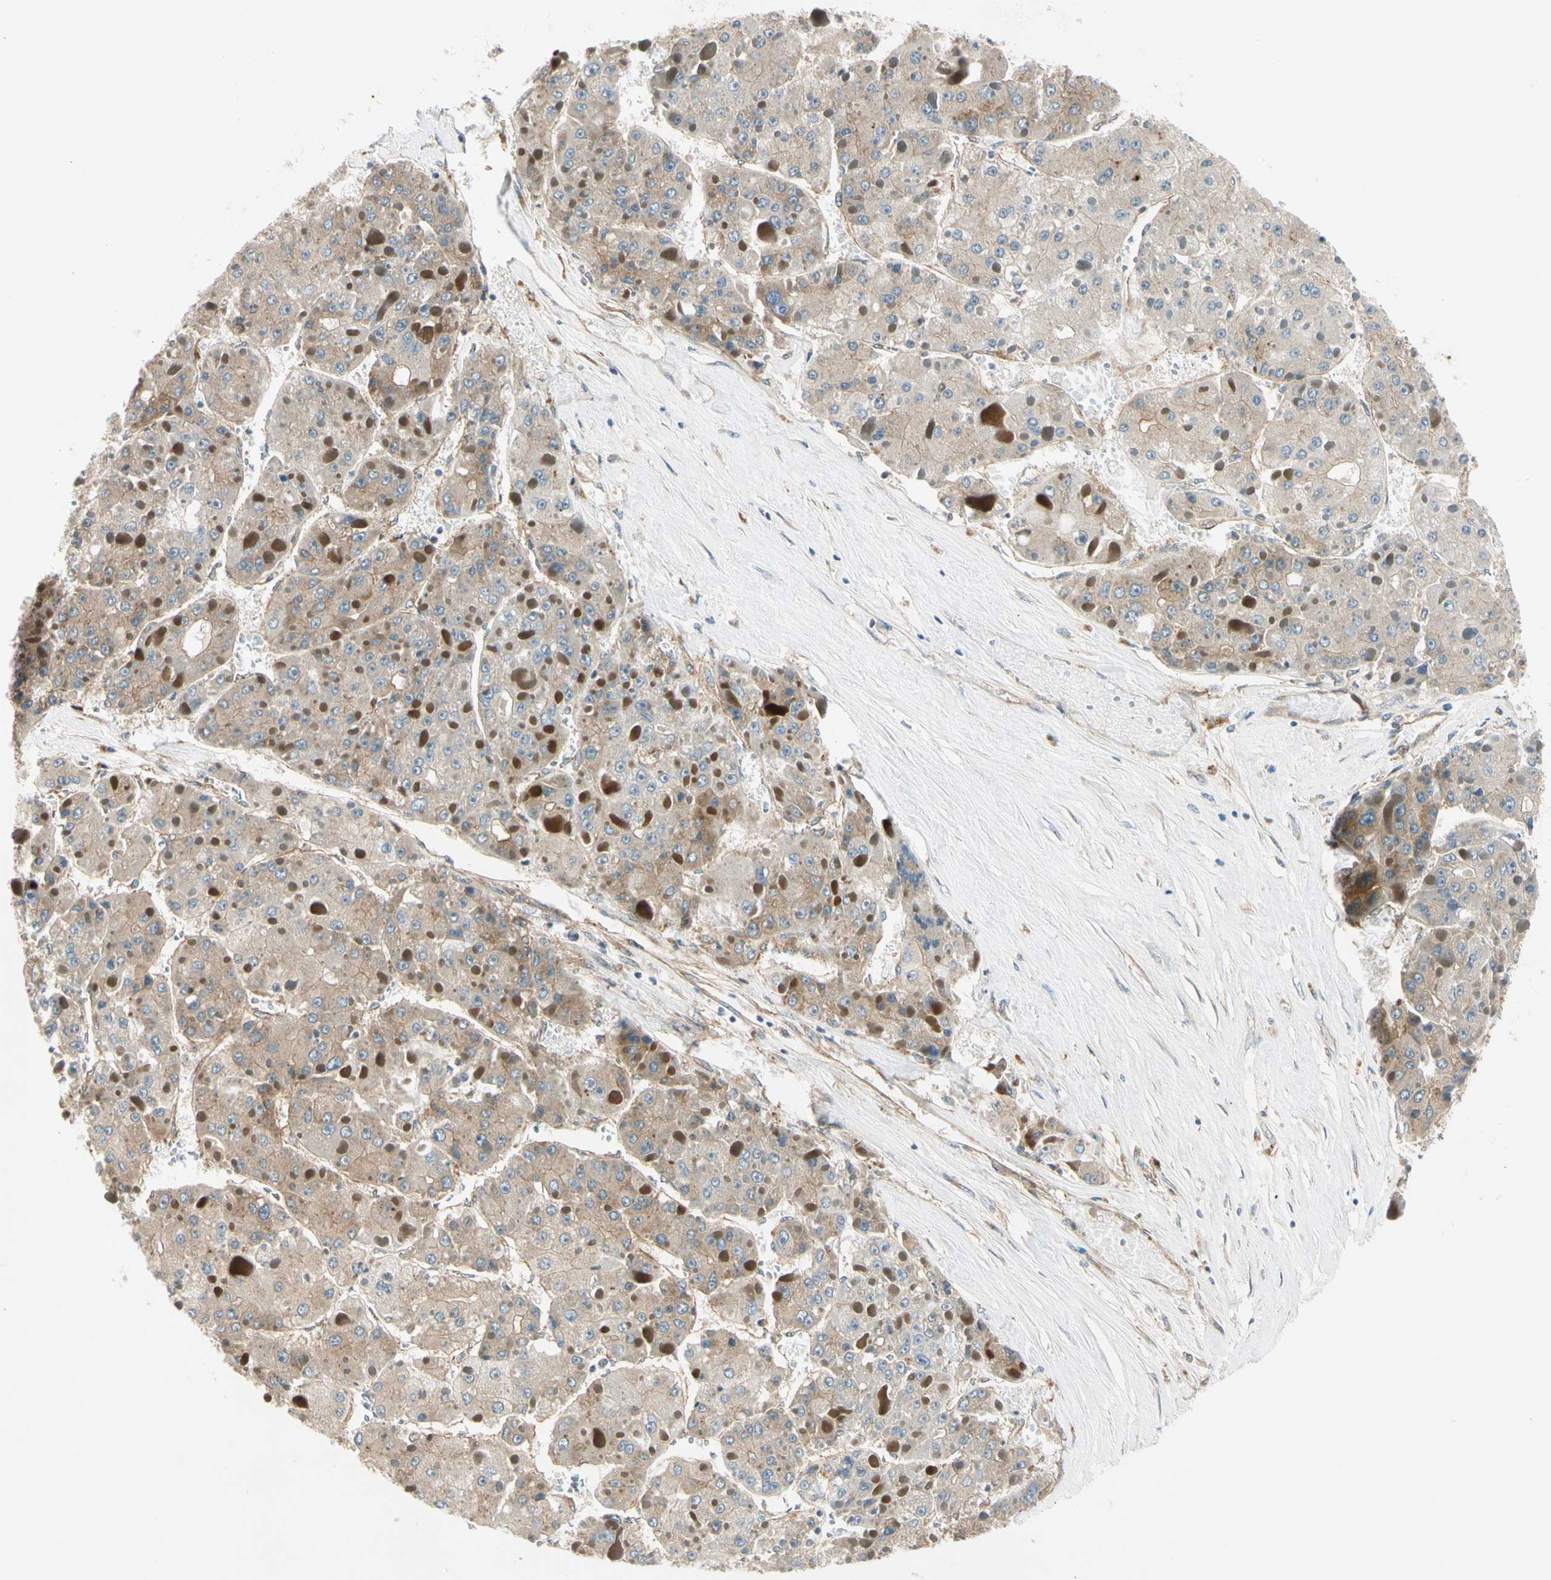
{"staining": {"intensity": "moderate", "quantity": ">75%", "location": "cytoplasmic/membranous"}, "tissue": "liver cancer", "cell_type": "Tumor cells", "image_type": "cancer", "snomed": [{"axis": "morphology", "description": "Carcinoma, Hepatocellular, NOS"}, {"axis": "topography", "description": "Liver"}], "caption": "Immunohistochemistry photomicrograph of neoplastic tissue: liver cancer stained using IHC exhibits medium levels of moderate protein expression localized specifically in the cytoplasmic/membranous of tumor cells, appearing as a cytoplasmic/membranous brown color.", "gene": "ROCK2", "patient": {"sex": "female", "age": 73}}